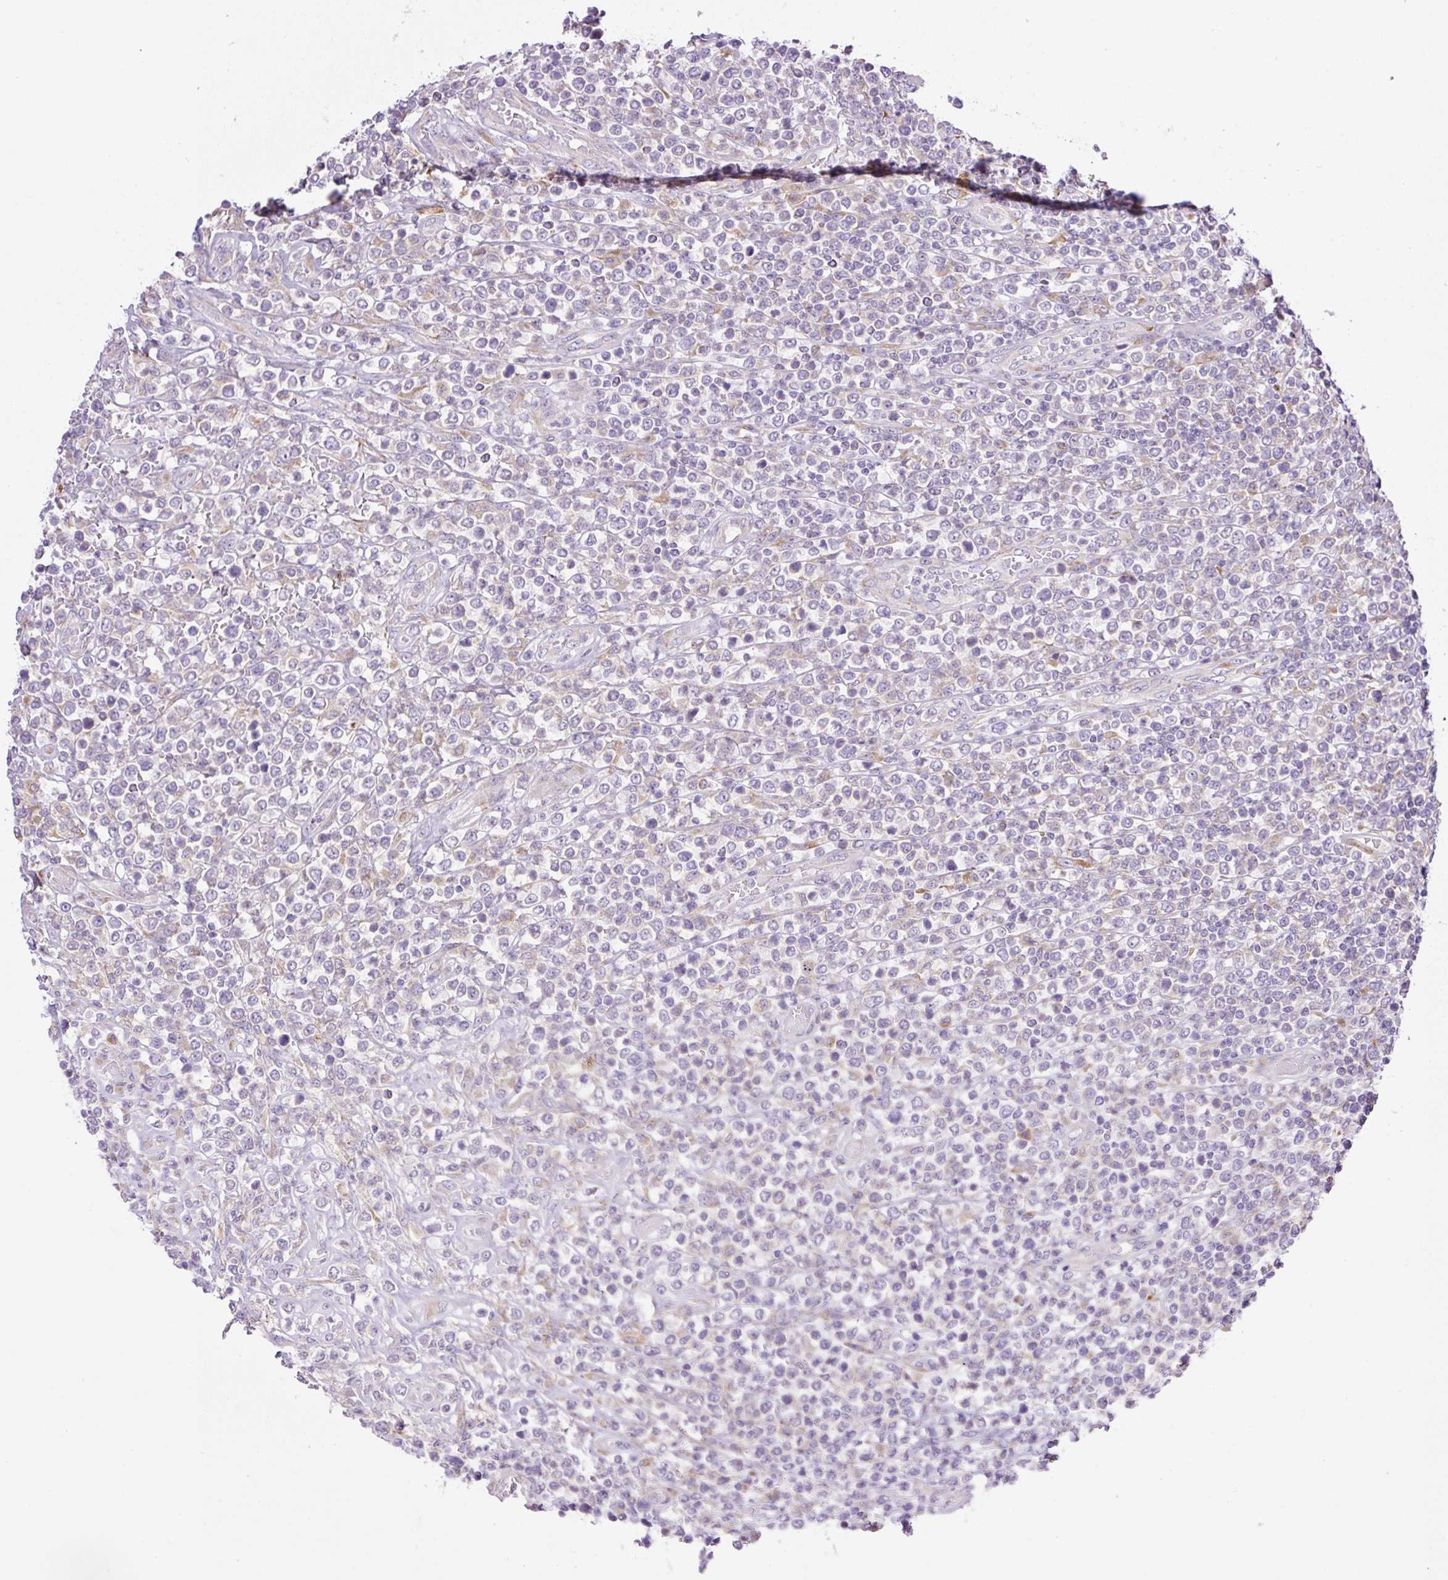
{"staining": {"intensity": "negative", "quantity": "none", "location": "none"}, "tissue": "lymphoma", "cell_type": "Tumor cells", "image_type": "cancer", "snomed": [{"axis": "morphology", "description": "Malignant lymphoma, non-Hodgkin's type, High grade"}, {"axis": "topography", "description": "Soft tissue"}], "caption": "Immunohistochemistry photomicrograph of human malignant lymphoma, non-Hodgkin's type (high-grade) stained for a protein (brown), which displays no positivity in tumor cells.", "gene": "POFUT1", "patient": {"sex": "female", "age": 56}}